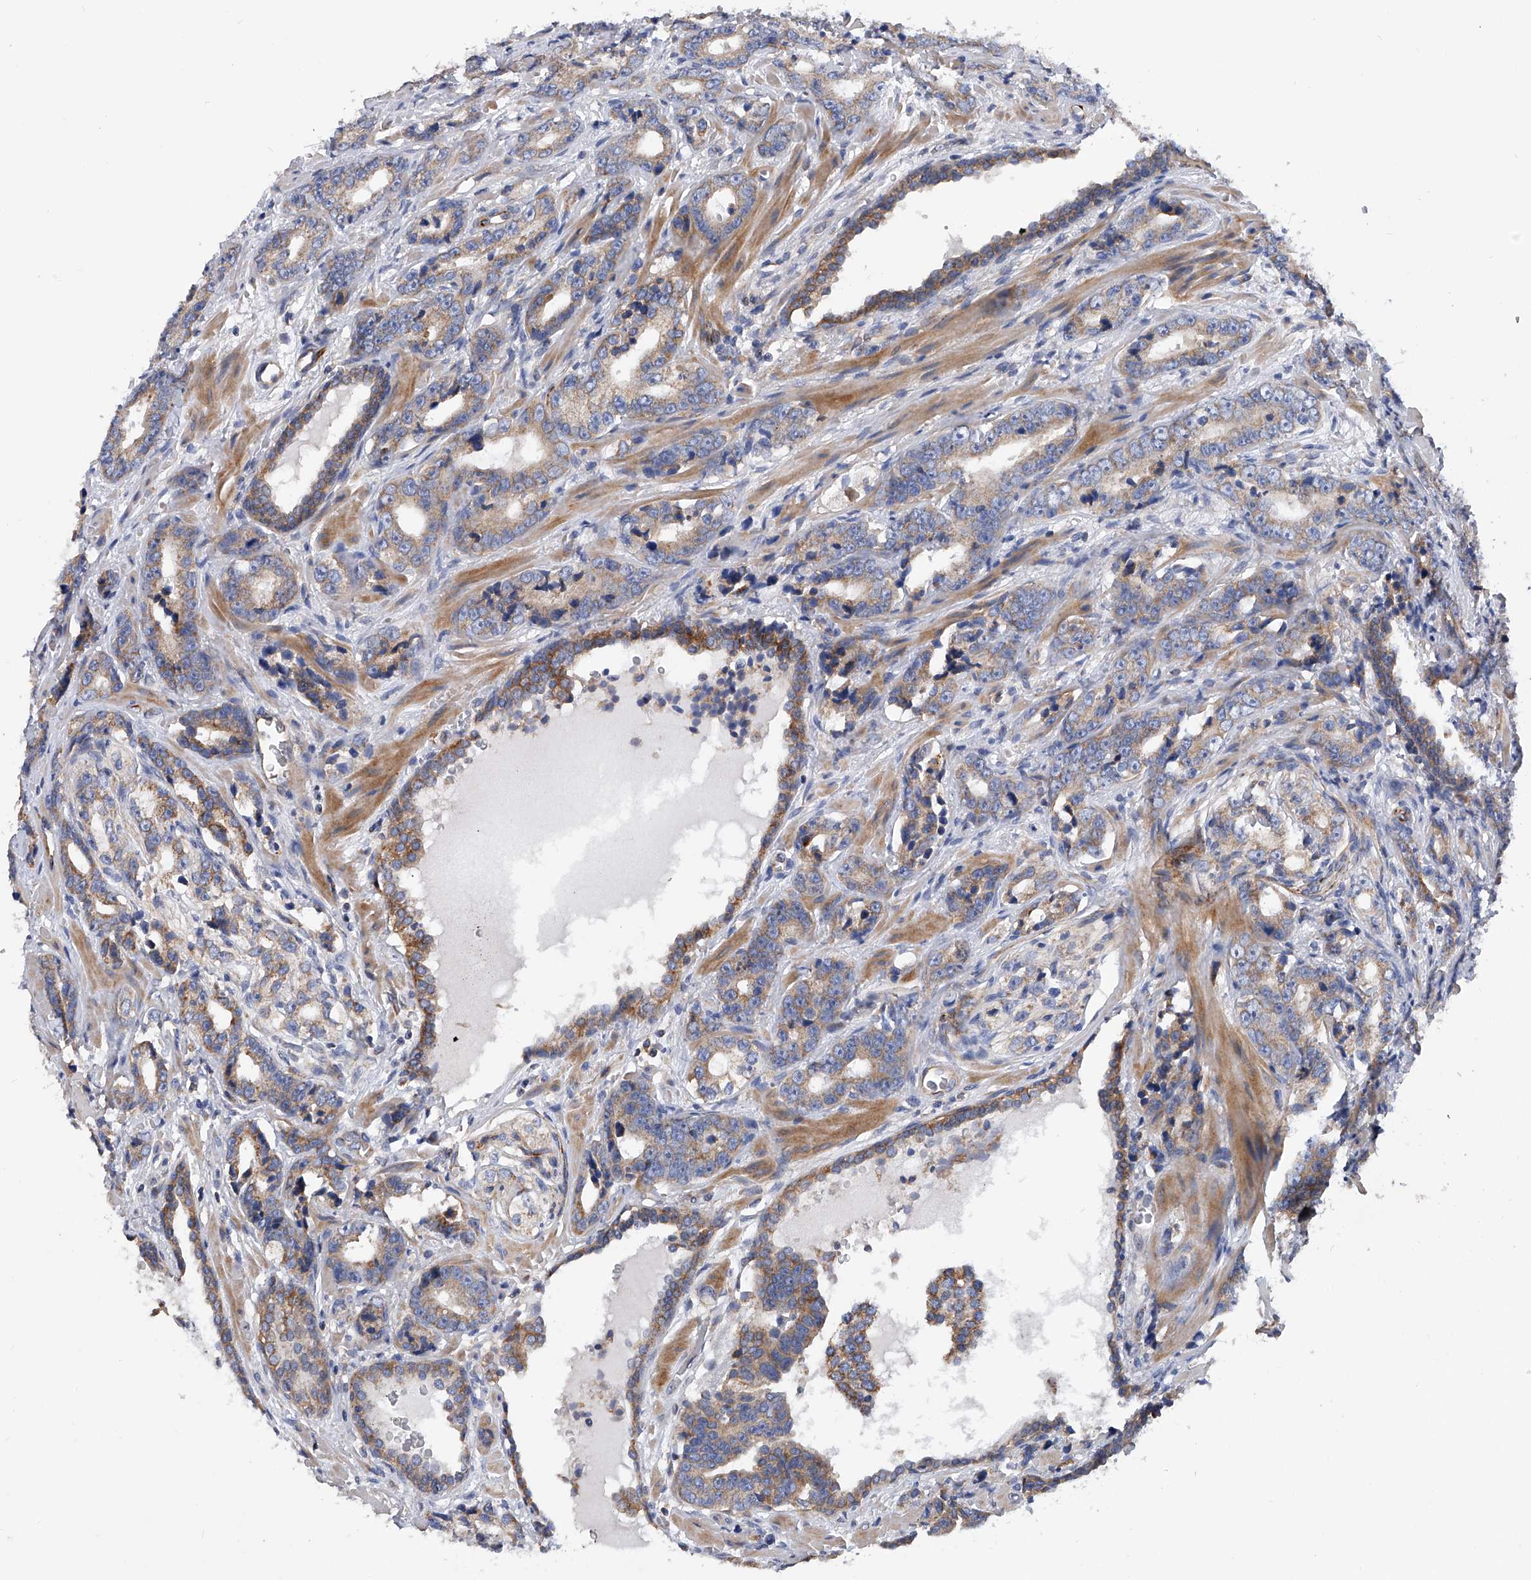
{"staining": {"intensity": "moderate", "quantity": "25%-75%", "location": "cytoplasmic/membranous"}, "tissue": "prostate cancer", "cell_type": "Tumor cells", "image_type": "cancer", "snomed": [{"axis": "morphology", "description": "Adenocarcinoma, High grade"}, {"axis": "topography", "description": "Prostate"}], "caption": "This is a photomicrograph of immunohistochemistry staining of prostate cancer (adenocarcinoma (high-grade)), which shows moderate positivity in the cytoplasmic/membranous of tumor cells.", "gene": "MLYCD", "patient": {"sex": "male", "age": 62}}